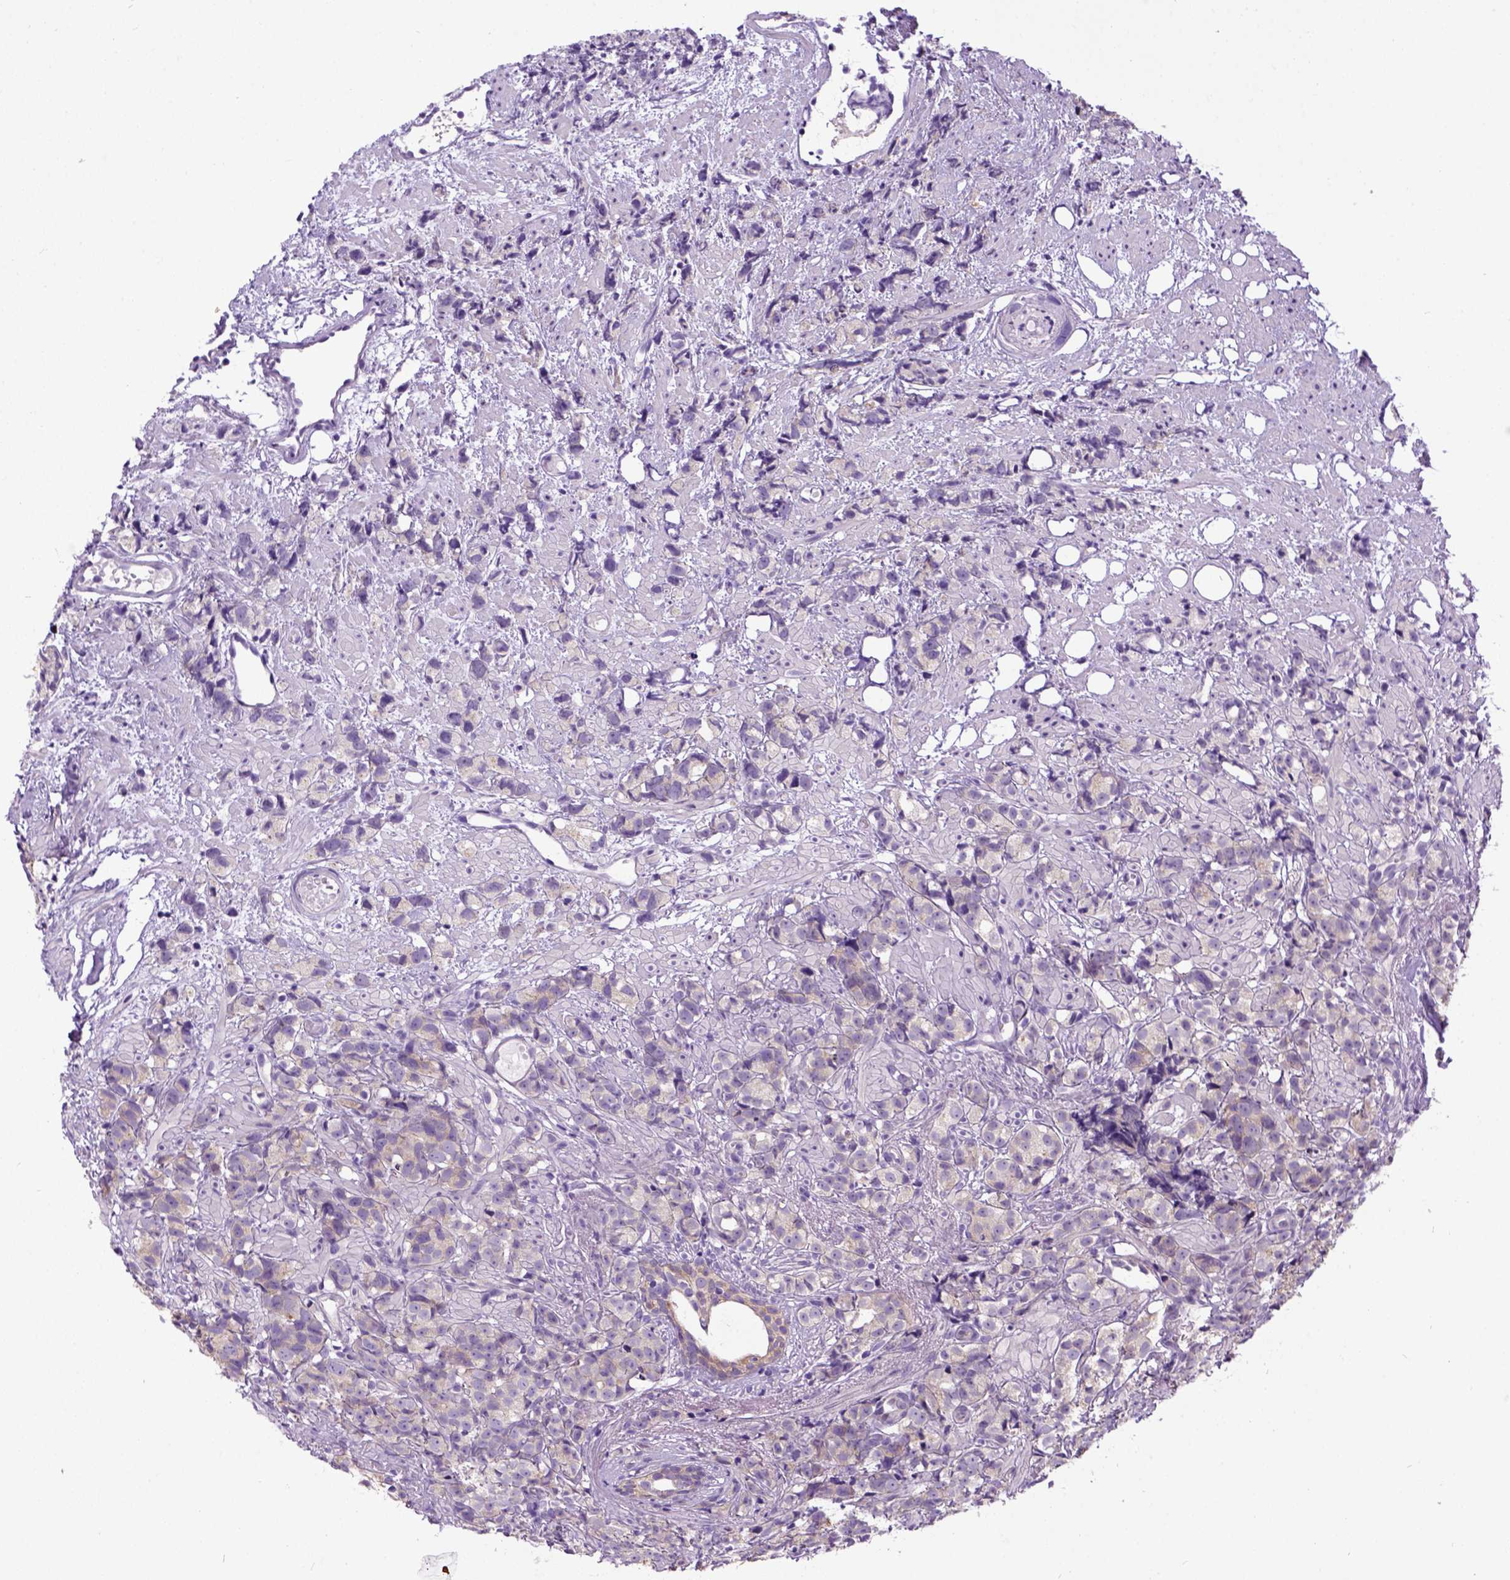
{"staining": {"intensity": "weak", "quantity": "25%-75%", "location": "cytoplasmic/membranous"}, "tissue": "prostate cancer", "cell_type": "Tumor cells", "image_type": "cancer", "snomed": [{"axis": "morphology", "description": "Adenocarcinoma, High grade"}, {"axis": "topography", "description": "Prostate"}], "caption": "Human prostate cancer (high-grade adenocarcinoma) stained with a brown dye displays weak cytoplasmic/membranous positive staining in about 25%-75% of tumor cells.", "gene": "NEK5", "patient": {"sex": "male", "age": 81}}